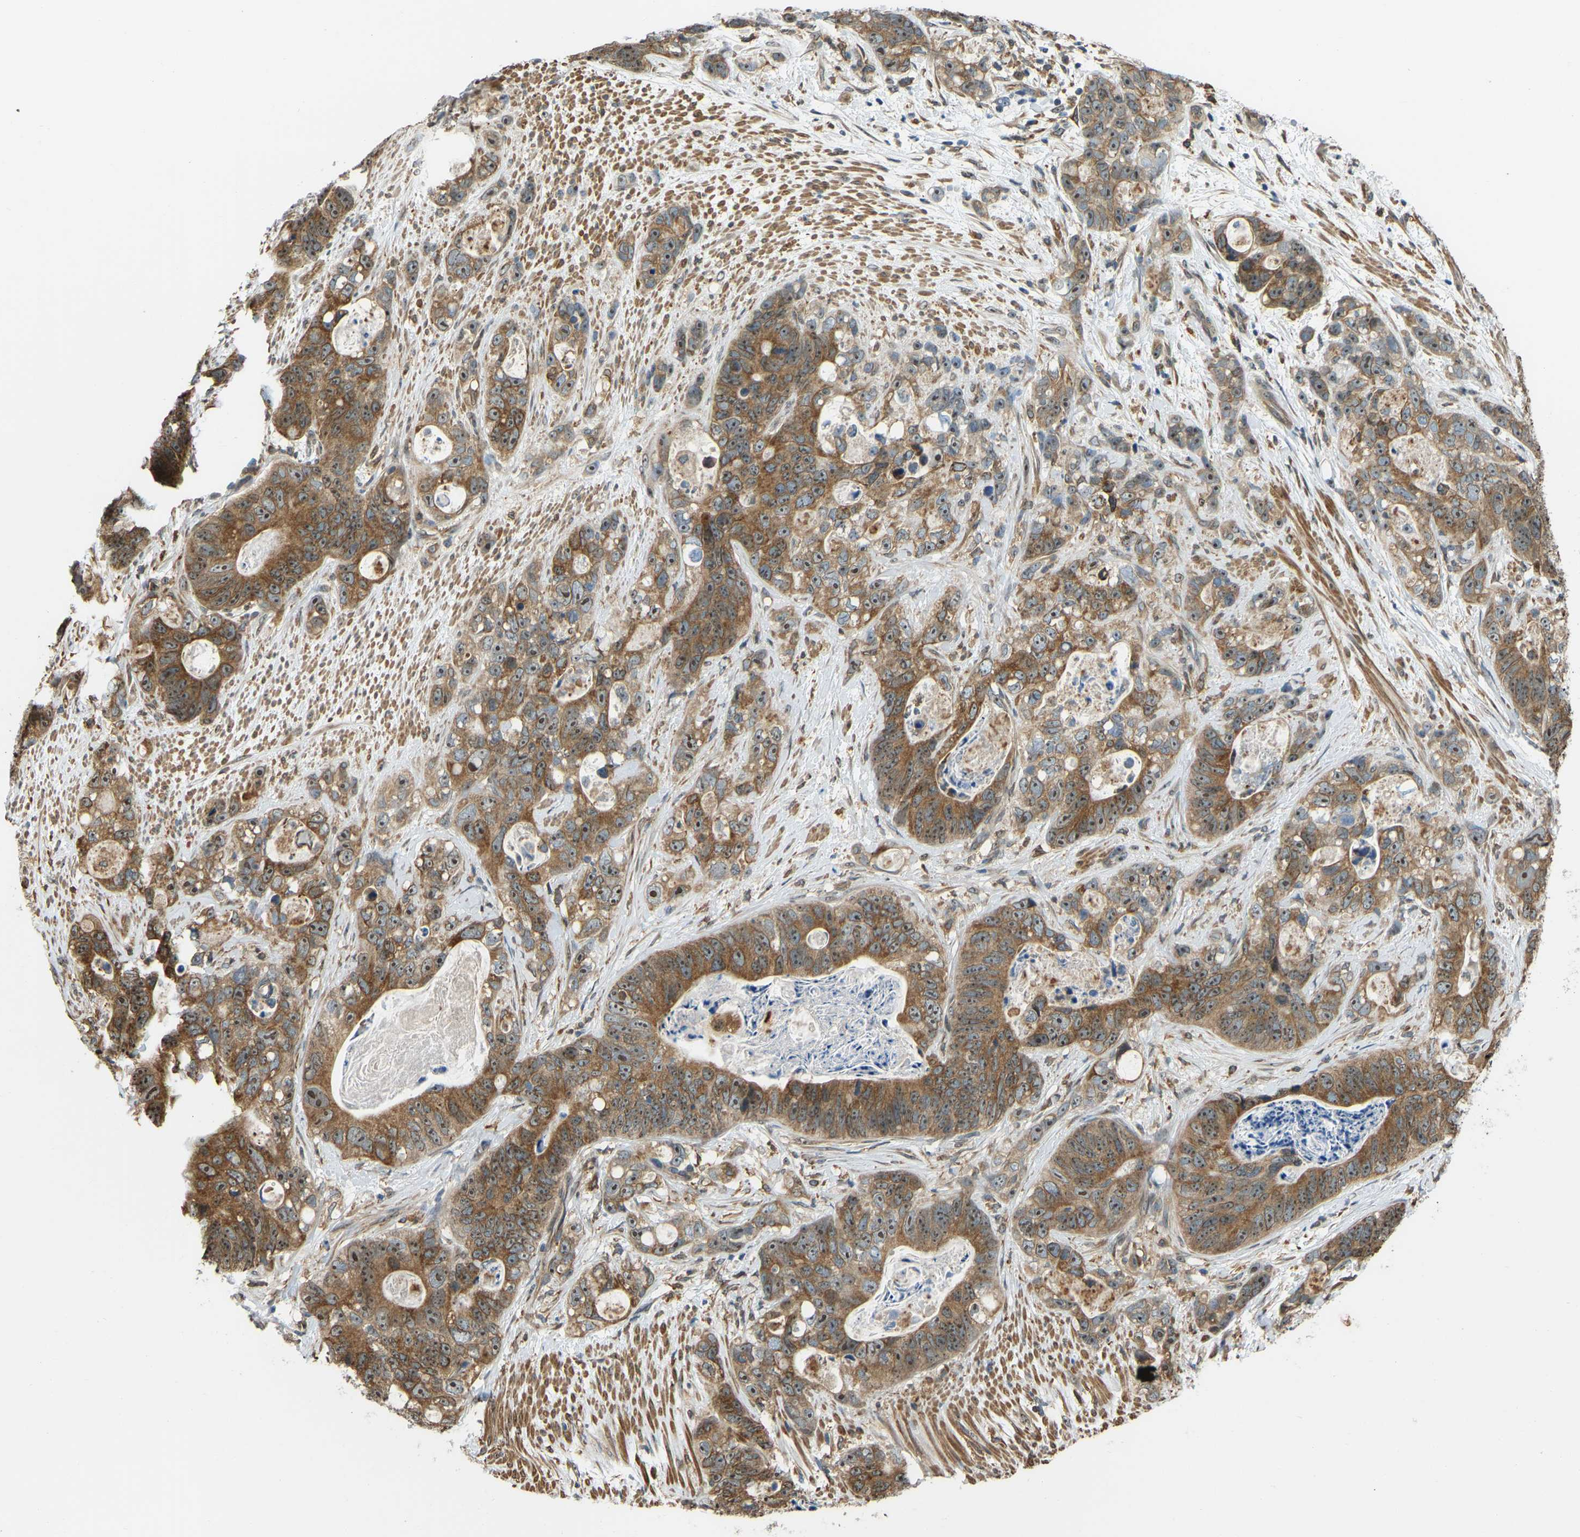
{"staining": {"intensity": "moderate", "quantity": ">75%", "location": "cytoplasmic/membranous,nuclear"}, "tissue": "stomach cancer", "cell_type": "Tumor cells", "image_type": "cancer", "snomed": [{"axis": "morphology", "description": "Normal tissue, NOS"}, {"axis": "morphology", "description": "Adenocarcinoma, NOS"}, {"axis": "topography", "description": "Stomach"}], "caption": "Protein expression by immunohistochemistry (IHC) demonstrates moderate cytoplasmic/membranous and nuclear positivity in approximately >75% of tumor cells in stomach cancer (adenocarcinoma). The staining was performed using DAB (3,3'-diaminobenzidine), with brown indicating positive protein expression. Nuclei are stained blue with hematoxylin.", "gene": "OS9", "patient": {"sex": "female", "age": 89}}